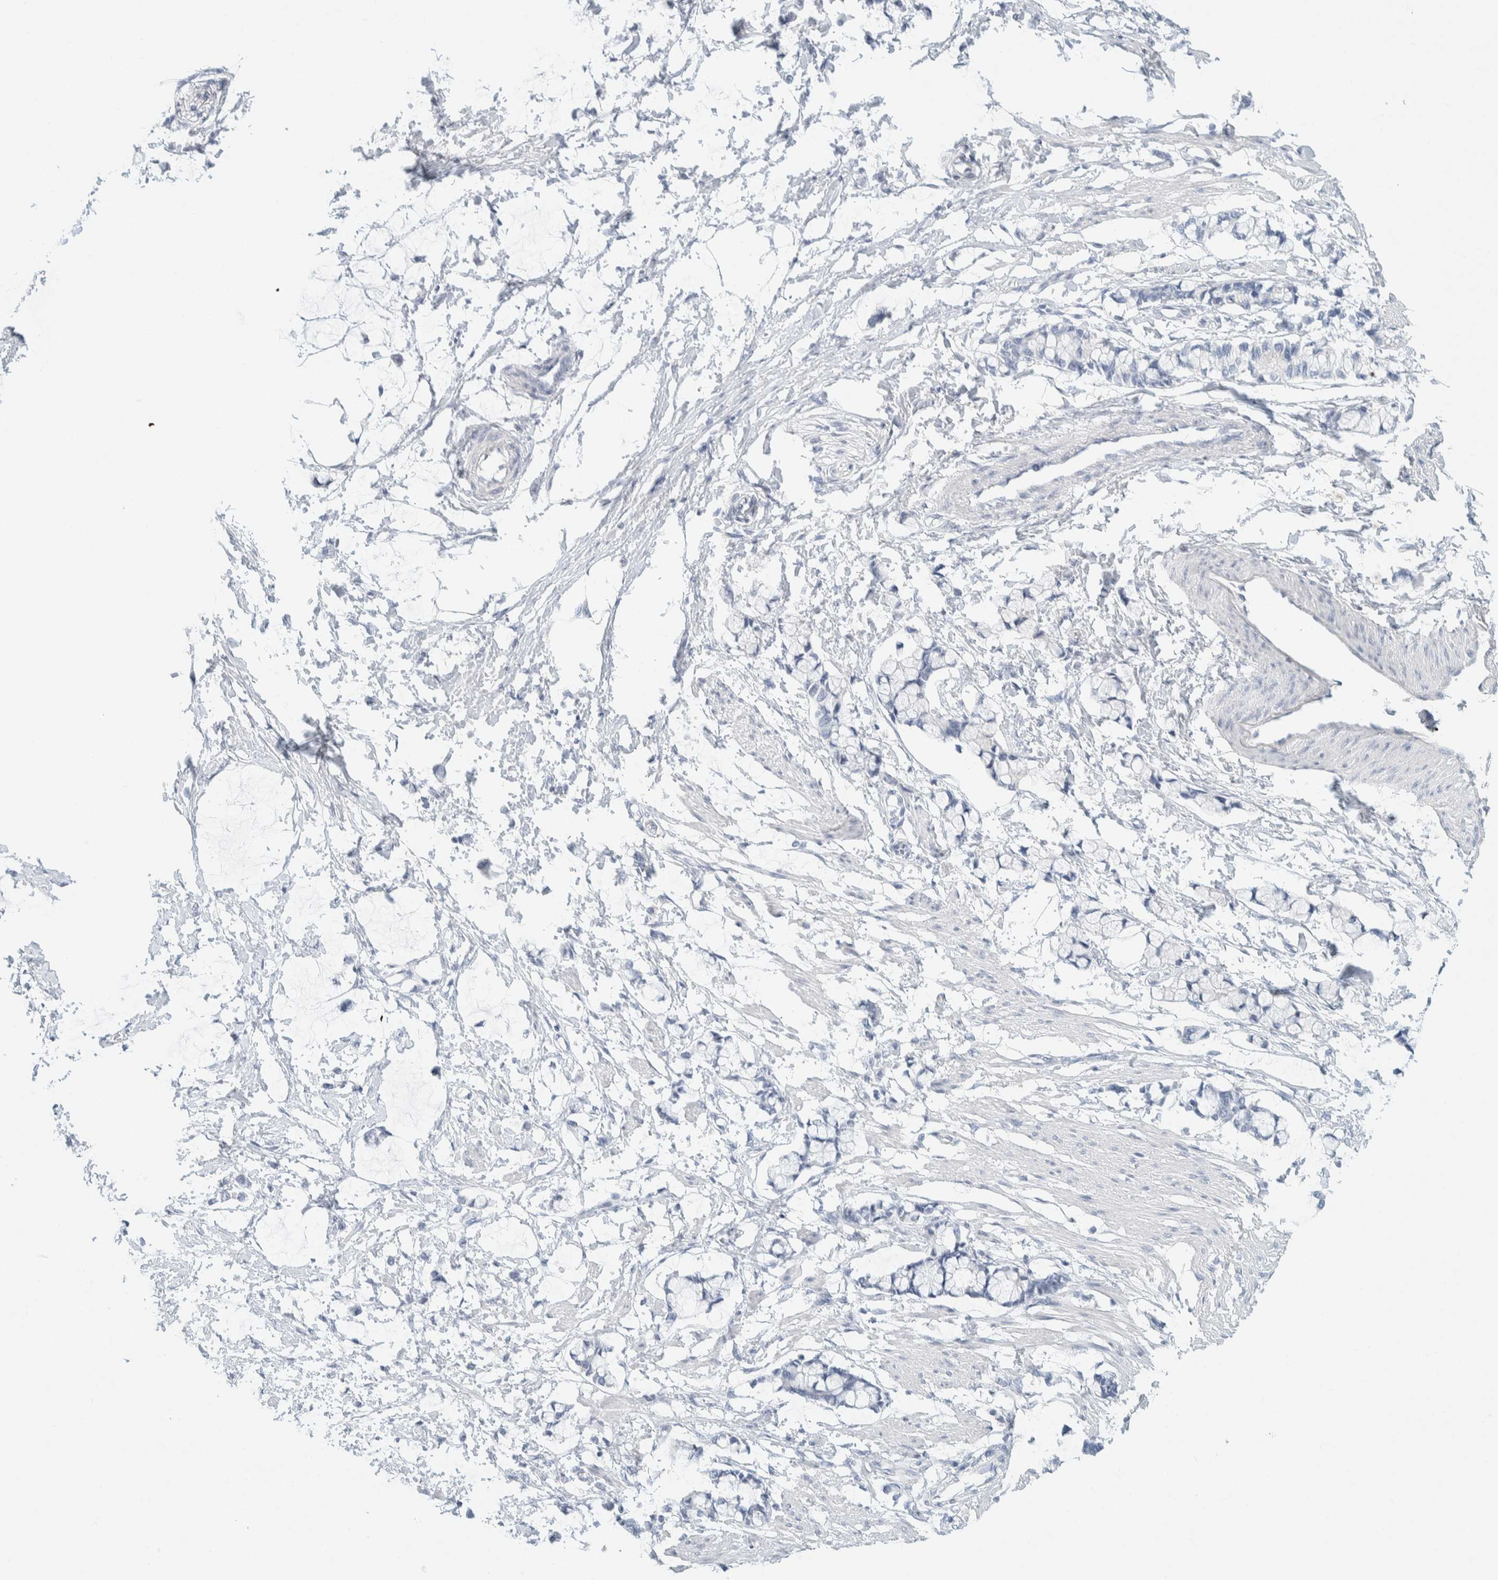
{"staining": {"intensity": "negative", "quantity": "none", "location": "none"}, "tissue": "smooth muscle", "cell_type": "Smooth muscle cells", "image_type": "normal", "snomed": [{"axis": "morphology", "description": "Normal tissue, NOS"}, {"axis": "morphology", "description": "Adenocarcinoma, NOS"}, {"axis": "topography", "description": "Smooth muscle"}, {"axis": "topography", "description": "Colon"}], "caption": "Human smooth muscle stained for a protein using immunohistochemistry (IHC) exhibits no positivity in smooth muscle cells.", "gene": "ALOX12B", "patient": {"sex": "male", "age": 14}}